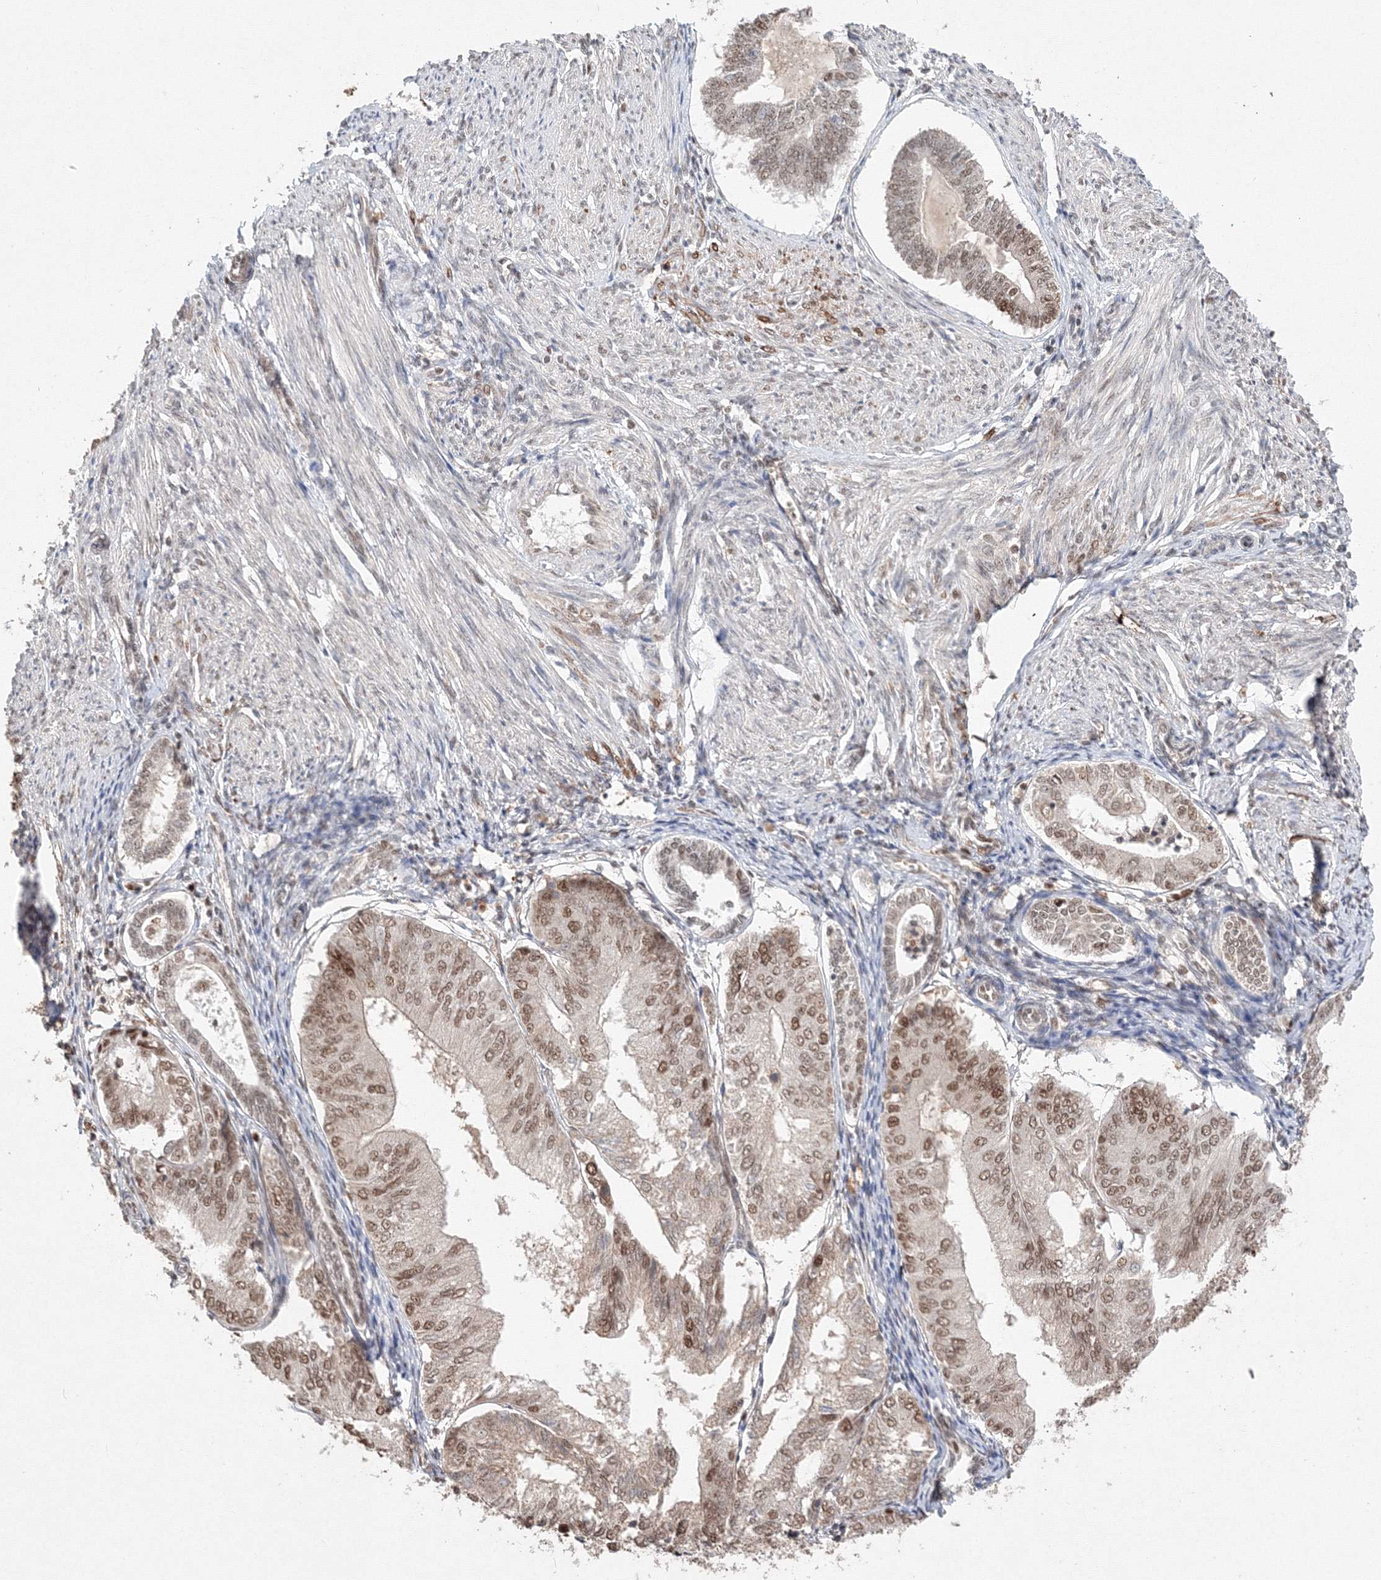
{"staining": {"intensity": "moderate", "quantity": ">75%", "location": "nuclear"}, "tissue": "endometrial cancer", "cell_type": "Tumor cells", "image_type": "cancer", "snomed": [{"axis": "morphology", "description": "Adenocarcinoma, NOS"}, {"axis": "topography", "description": "Endometrium"}], "caption": "Protein staining shows moderate nuclear positivity in about >75% of tumor cells in adenocarcinoma (endometrial).", "gene": "IWS1", "patient": {"sex": "female", "age": 81}}